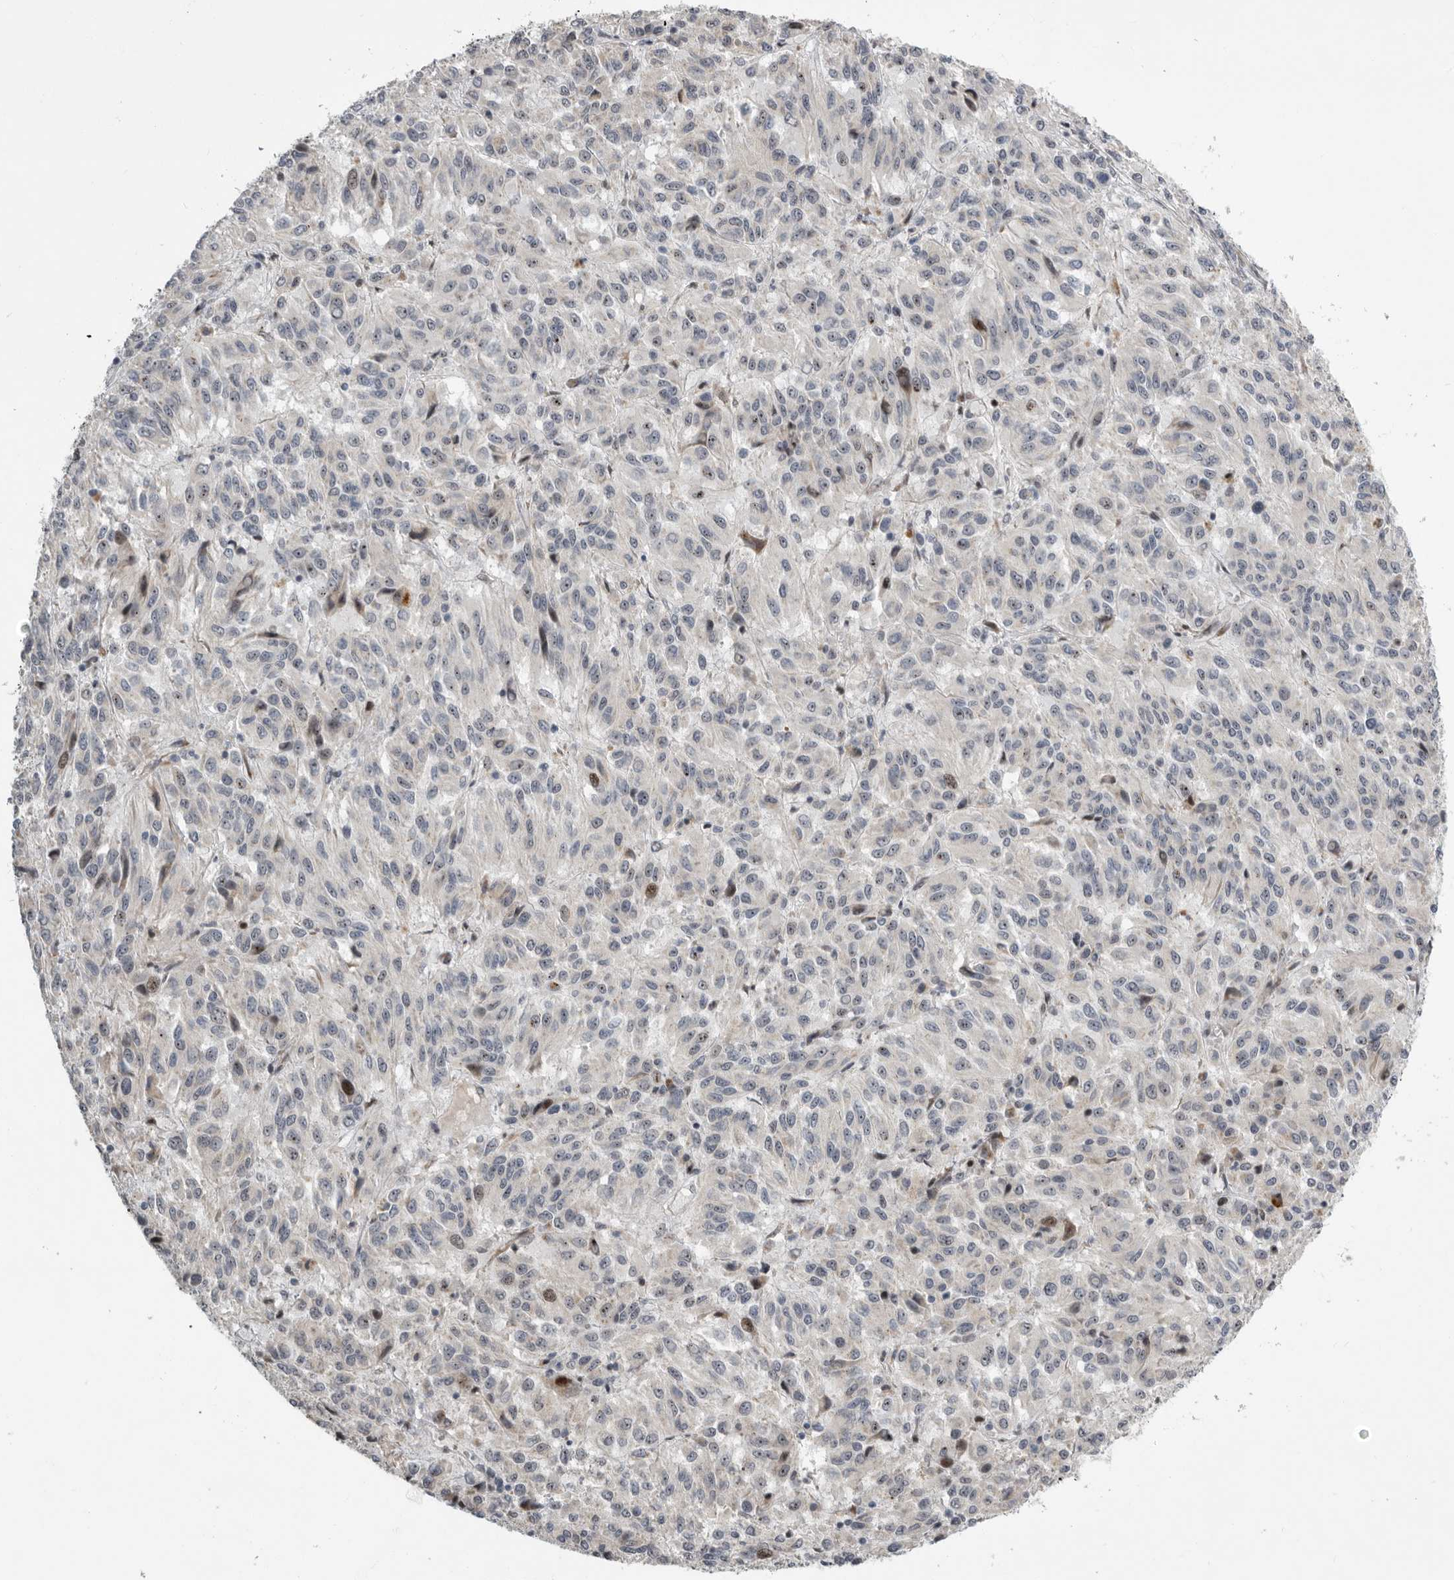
{"staining": {"intensity": "weak", "quantity": "<25%", "location": "nuclear"}, "tissue": "melanoma", "cell_type": "Tumor cells", "image_type": "cancer", "snomed": [{"axis": "morphology", "description": "Malignant melanoma, Metastatic site"}, {"axis": "topography", "description": "Lung"}], "caption": "Immunohistochemical staining of human malignant melanoma (metastatic site) demonstrates no significant expression in tumor cells.", "gene": "PCMTD1", "patient": {"sex": "male", "age": 64}}